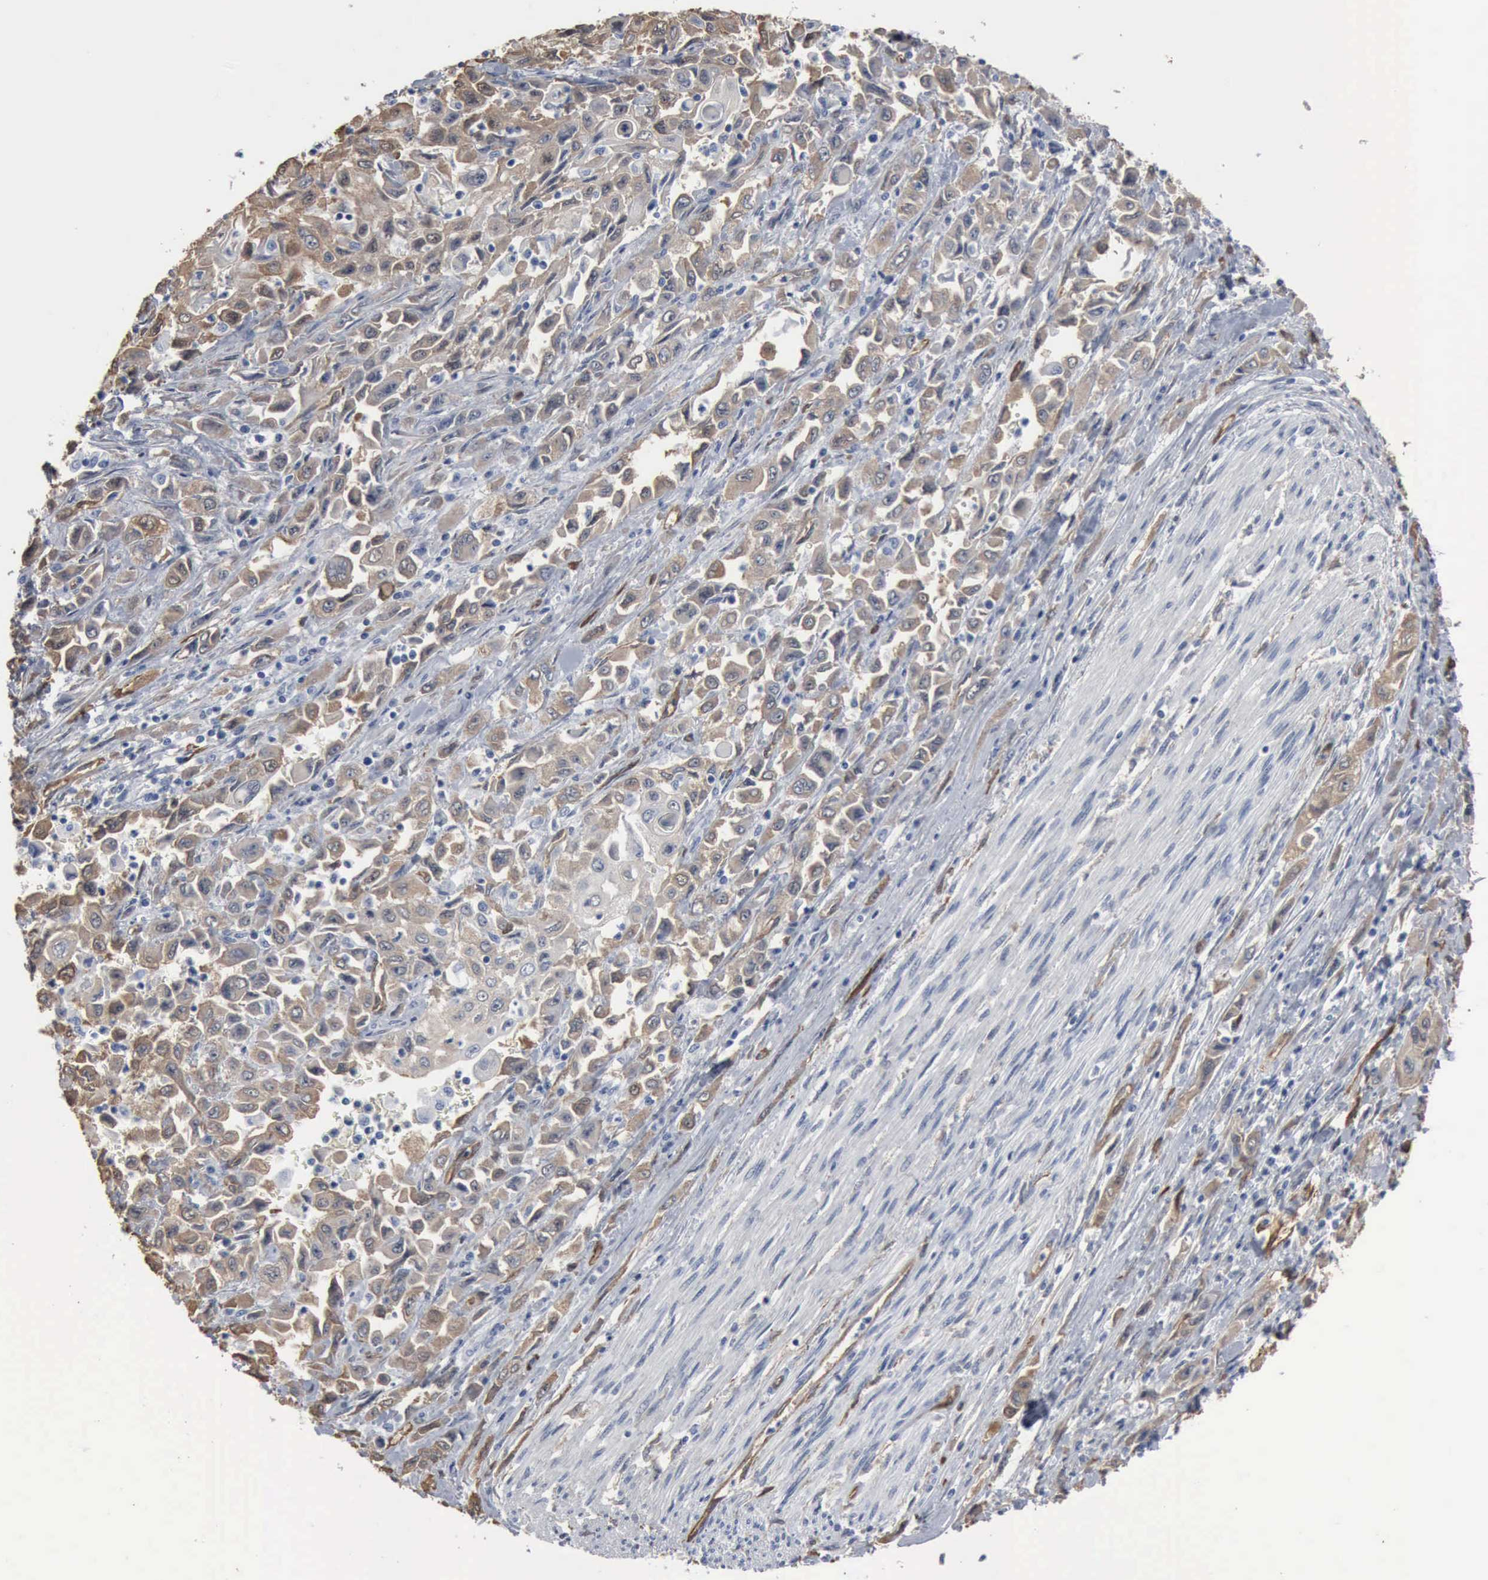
{"staining": {"intensity": "weak", "quantity": ">75%", "location": "cytoplasmic/membranous"}, "tissue": "pancreatic cancer", "cell_type": "Tumor cells", "image_type": "cancer", "snomed": [{"axis": "morphology", "description": "Adenocarcinoma, NOS"}, {"axis": "topography", "description": "Pancreas"}], "caption": "Tumor cells reveal low levels of weak cytoplasmic/membranous staining in about >75% of cells in adenocarcinoma (pancreatic).", "gene": "FSCN1", "patient": {"sex": "male", "age": 70}}